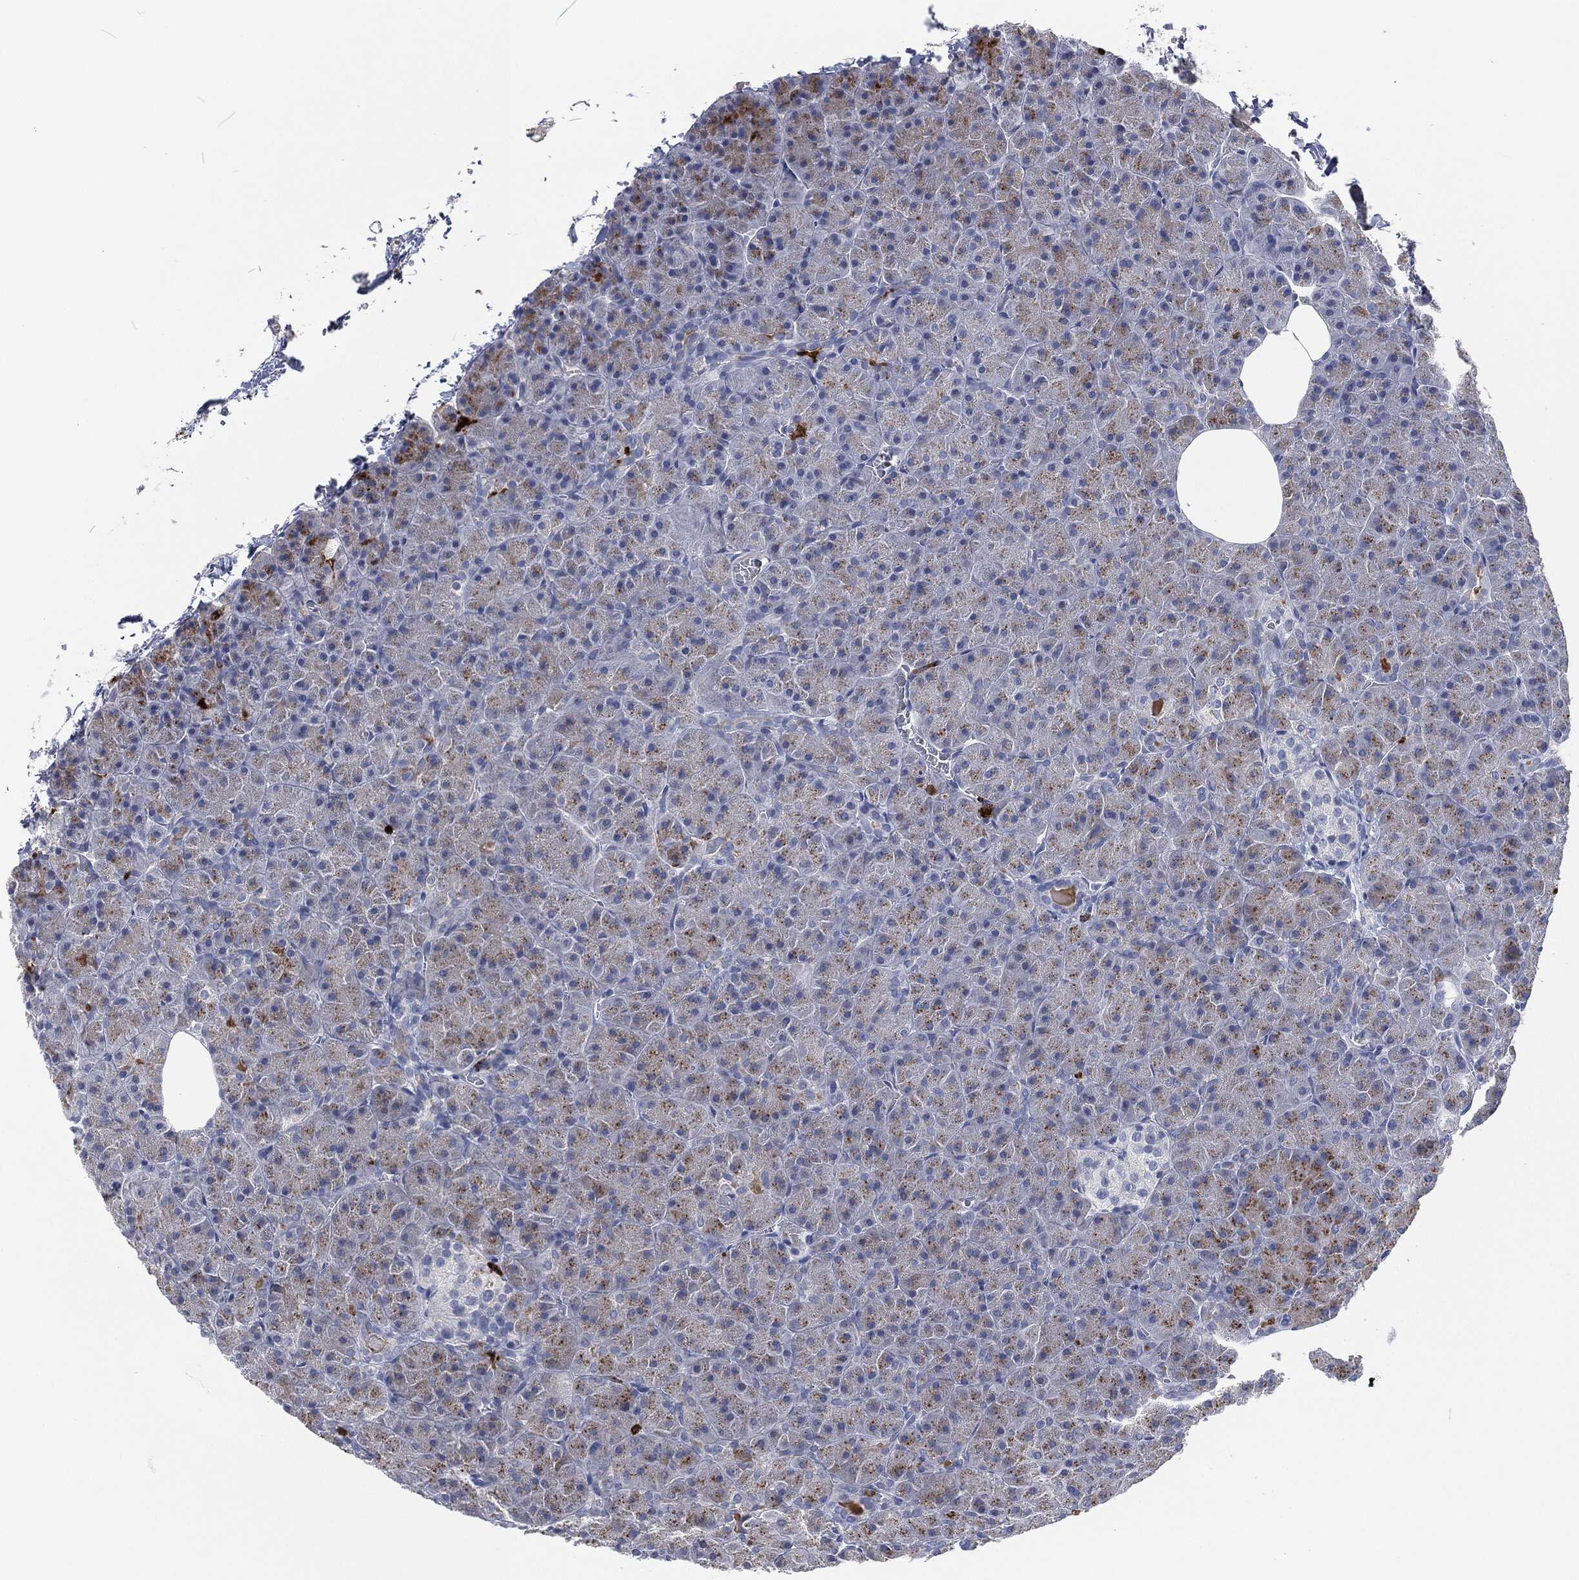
{"staining": {"intensity": "moderate", "quantity": "25%-75%", "location": "cytoplasmic/membranous"}, "tissue": "pancreas", "cell_type": "Exocrine glandular cells", "image_type": "normal", "snomed": [{"axis": "morphology", "description": "Normal tissue, NOS"}, {"axis": "topography", "description": "Pancreas"}], "caption": "Moderate cytoplasmic/membranous expression for a protein is identified in approximately 25%-75% of exocrine glandular cells of normal pancreas using IHC.", "gene": "MPO", "patient": {"sex": "male", "age": 61}}